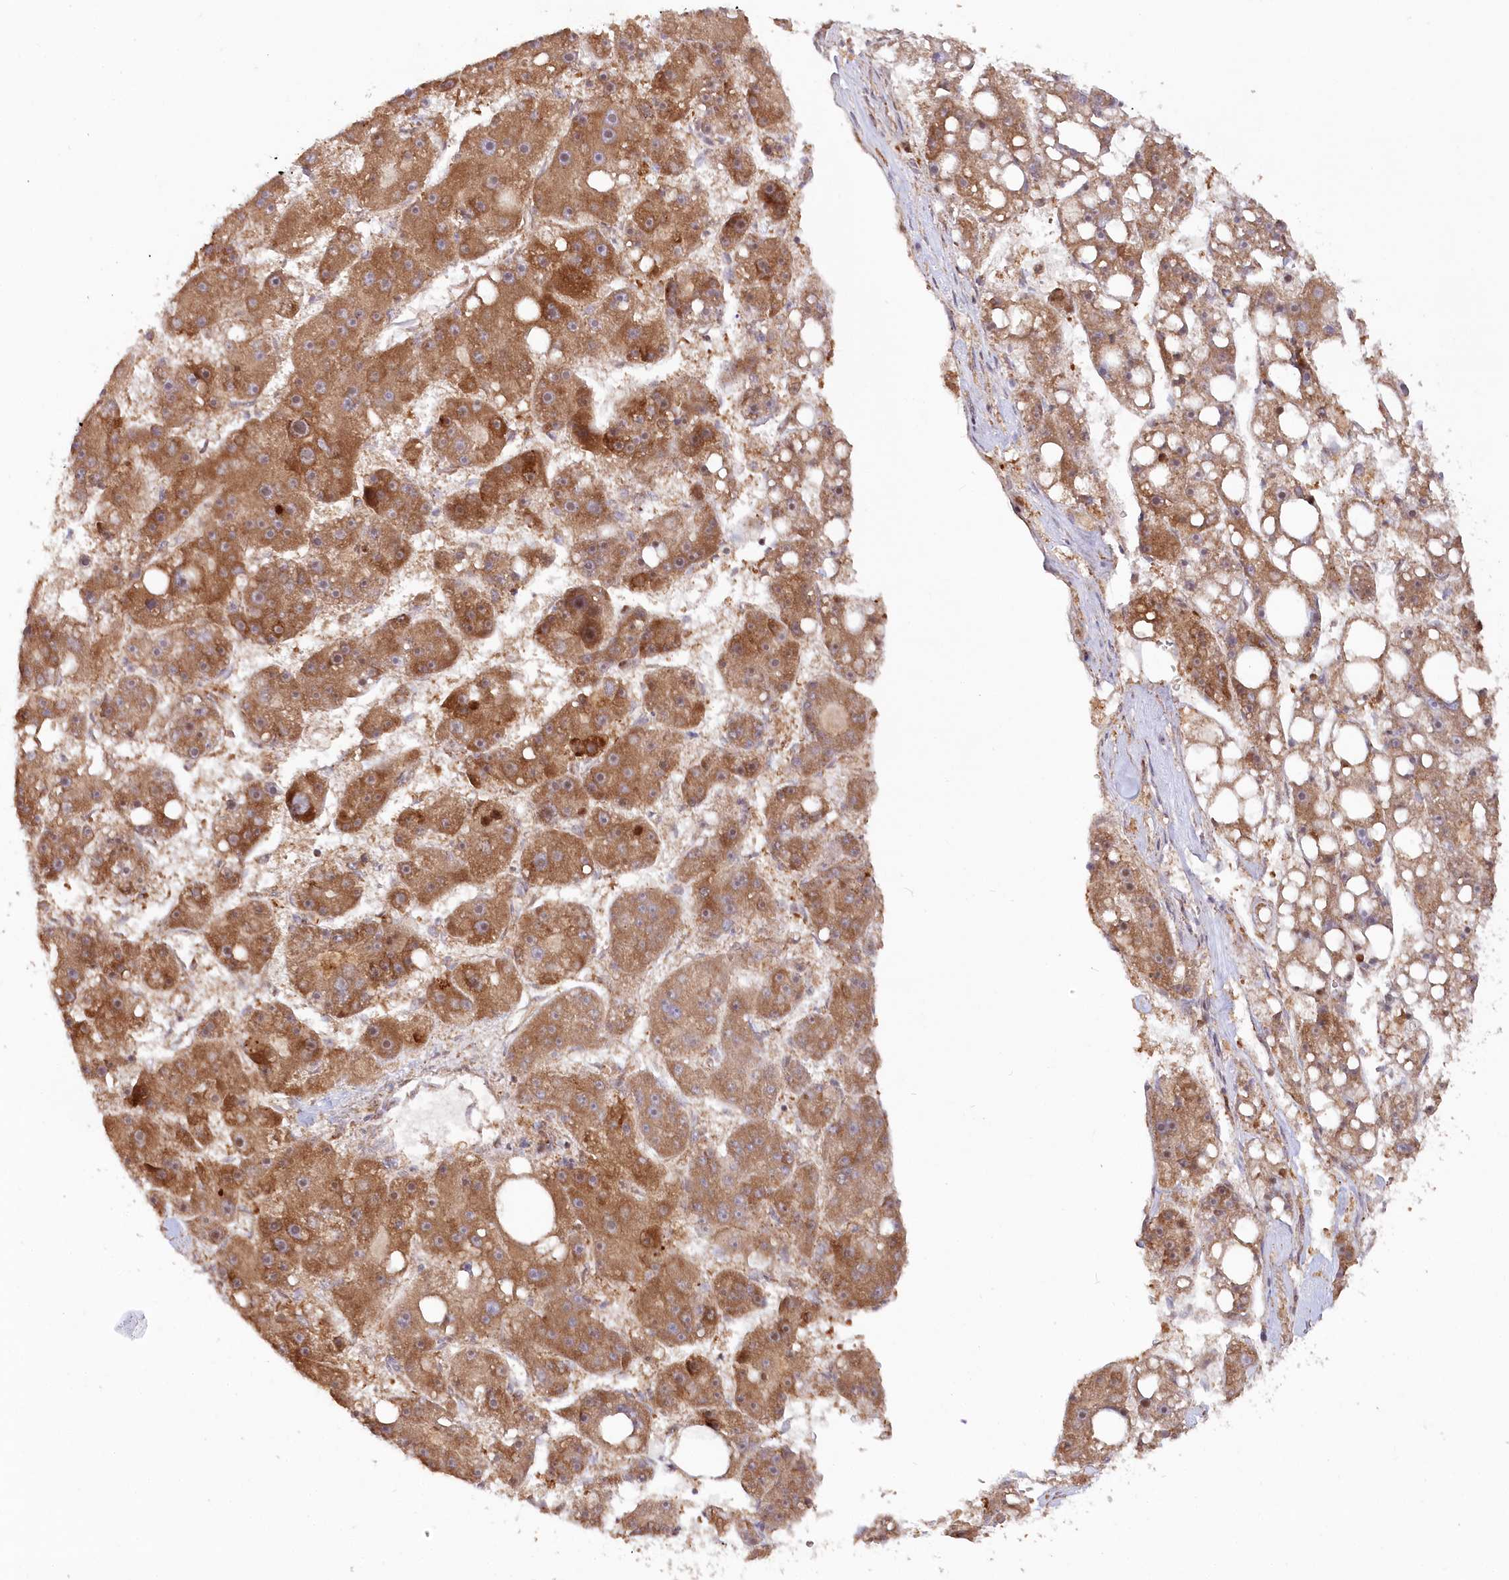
{"staining": {"intensity": "moderate", "quantity": ">75%", "location": "cytoplasmic/membranous"}, "tissue": "liver cancer", "cell_type": "Tumor cells", "image_type": "cancer", "snomed": [{"axis": "morphology", "description": "Carcinoma, Hepatocellular, NOS"}, {"axis": "topography", "description": "Liver"}], "caption": "A high-resolution micrograph shows immunohistochemistry staining of liver cancer, which shows moderate cytoplasmic/membranous positivity in about >75% of tumor cells.", "gene": "PAIP2", "patient": {"sex": "female", "age": 61}}